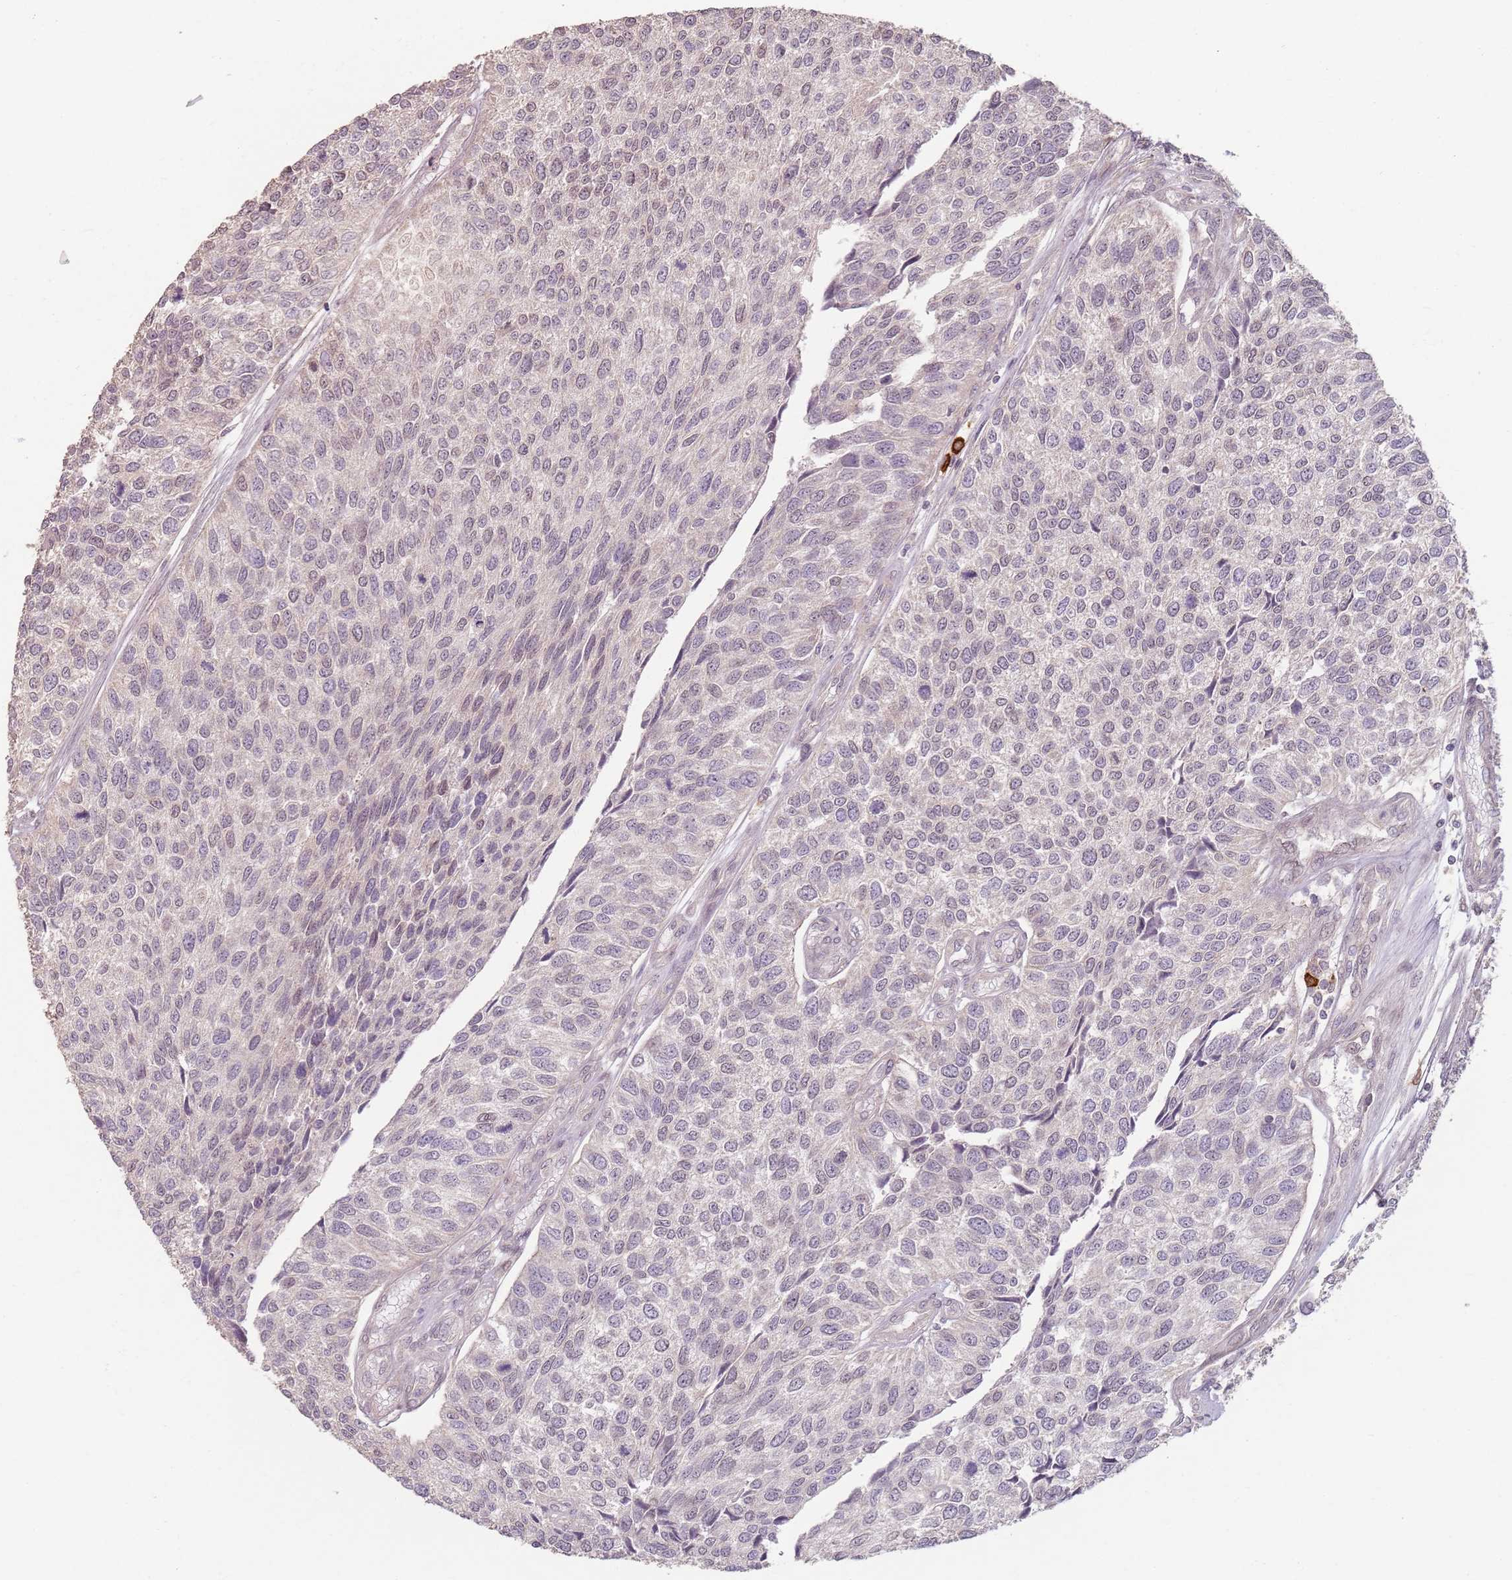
{"staining": {"intensity": "negative", "quantity": "none", "location": "none"}, "tissue": "urothelial cancer", "cell_type": "Tumor cells", "image_type": "cancer", "snomed": [{"axis": "morphology", "description": "Urothelial carcinoma, NOS"}, {"axis": "topography", "description": "Urinary bladder"}], "caption": "Tumor cells are negative for brown protein staining in transitional cell carcinoma. (Stains: DAB IHC with hematoxylin counter stain, Microscopy: brightfield microscopy at high magnification).", "gene": "CCDC168", "patient": {"sex": "male", "age": 55}}